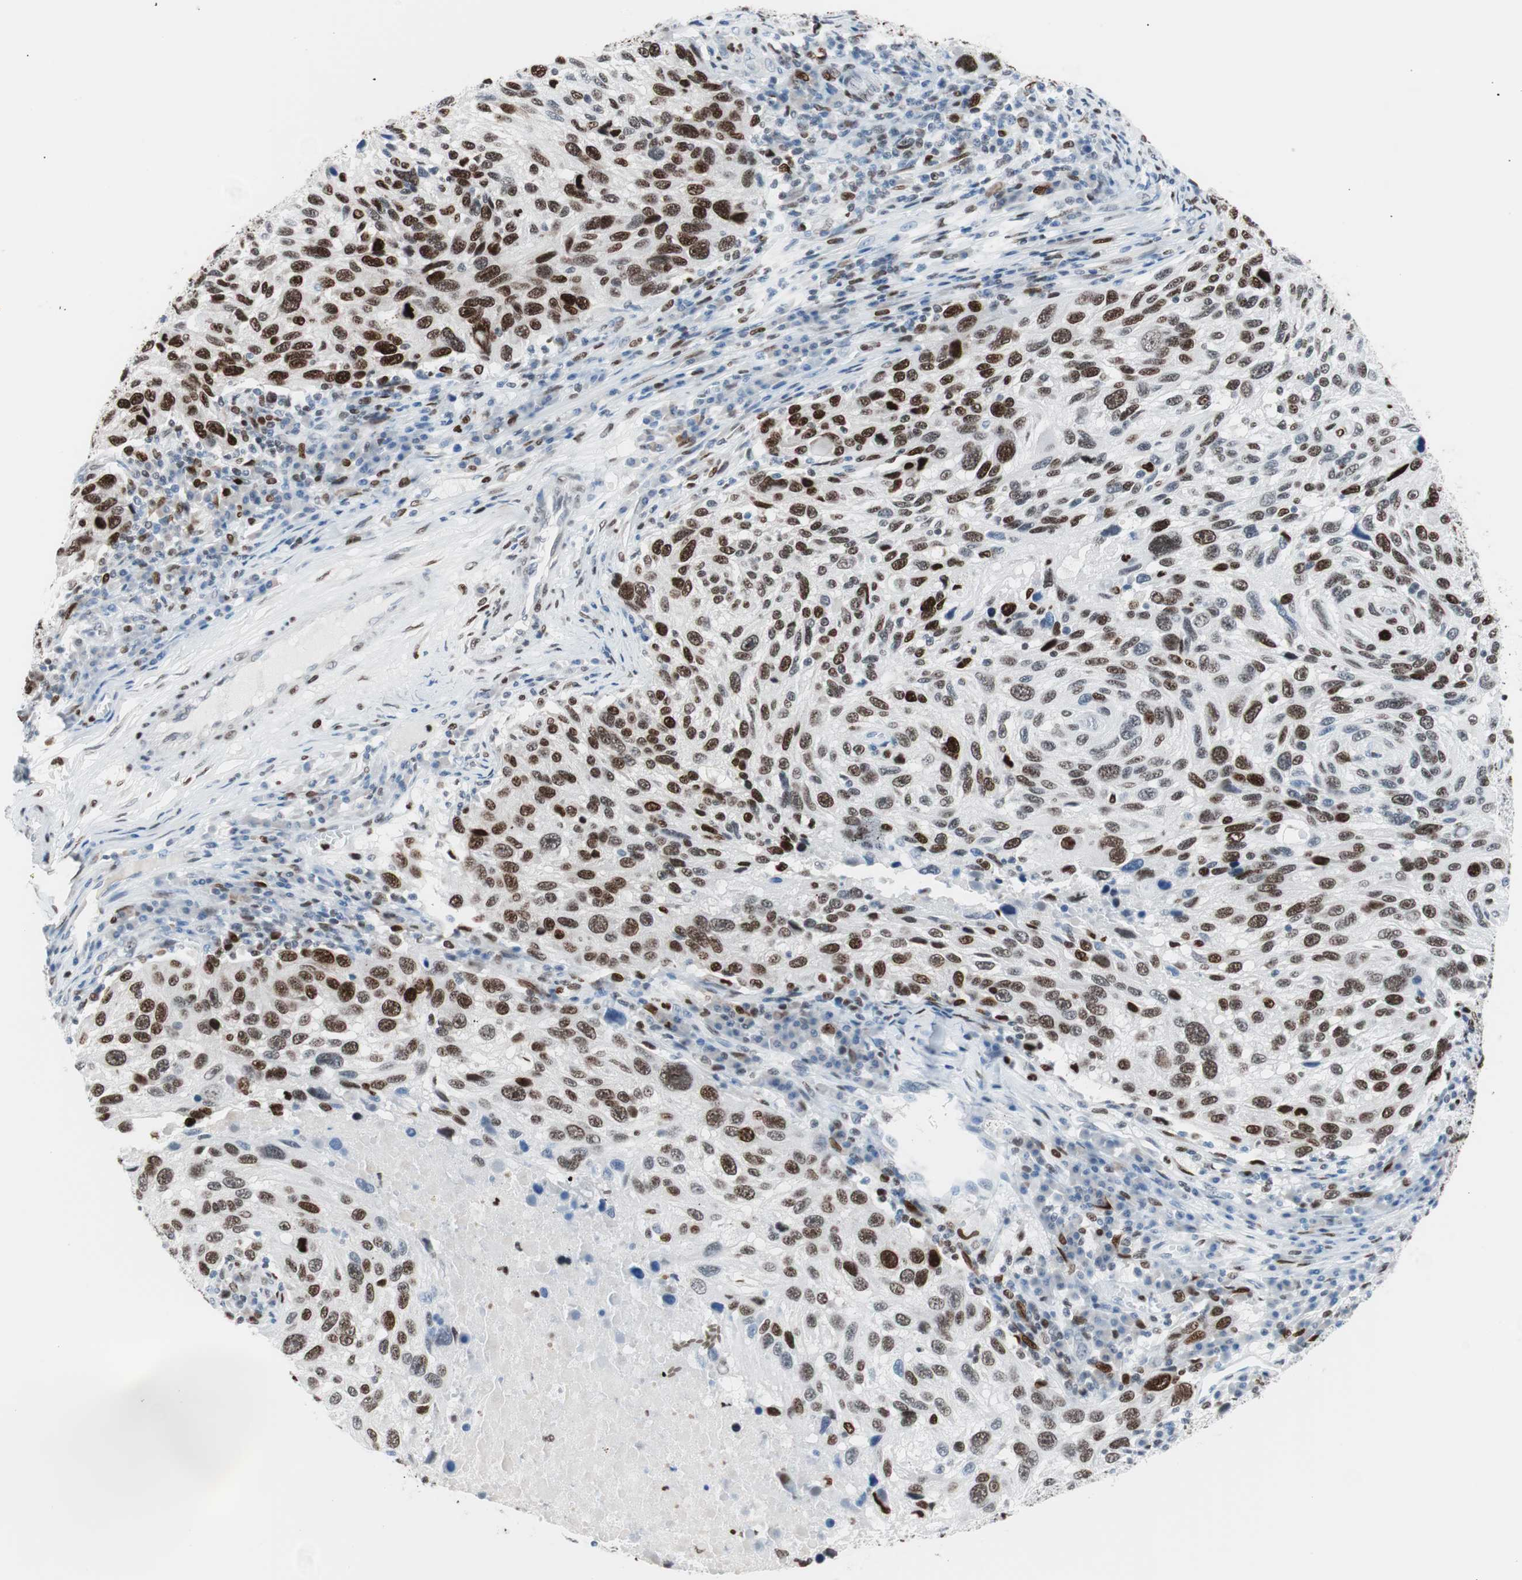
{"staining": {"intensity": "moderate", "quantity": ">75%", "location": "nuclear"}, "tissue": "melanoma", "cell_type": "Tumor cells", "image_type": "cancer", "snomed": [{"axis": "morphology", "description": "Malignant melanoma, NOS"}, {"axis": "topography", "description": "Skin"}], "caption": "A histopathology image of malignant melanoma stained for a protein demonstrates moderate nuclear brown staining in tumor cells. Immunohistochemistry stains the protein of interest in brown and the nuclei are stained blue.", "gene": "CEBPB", "patient": {"sex": "male", "age": 53}}